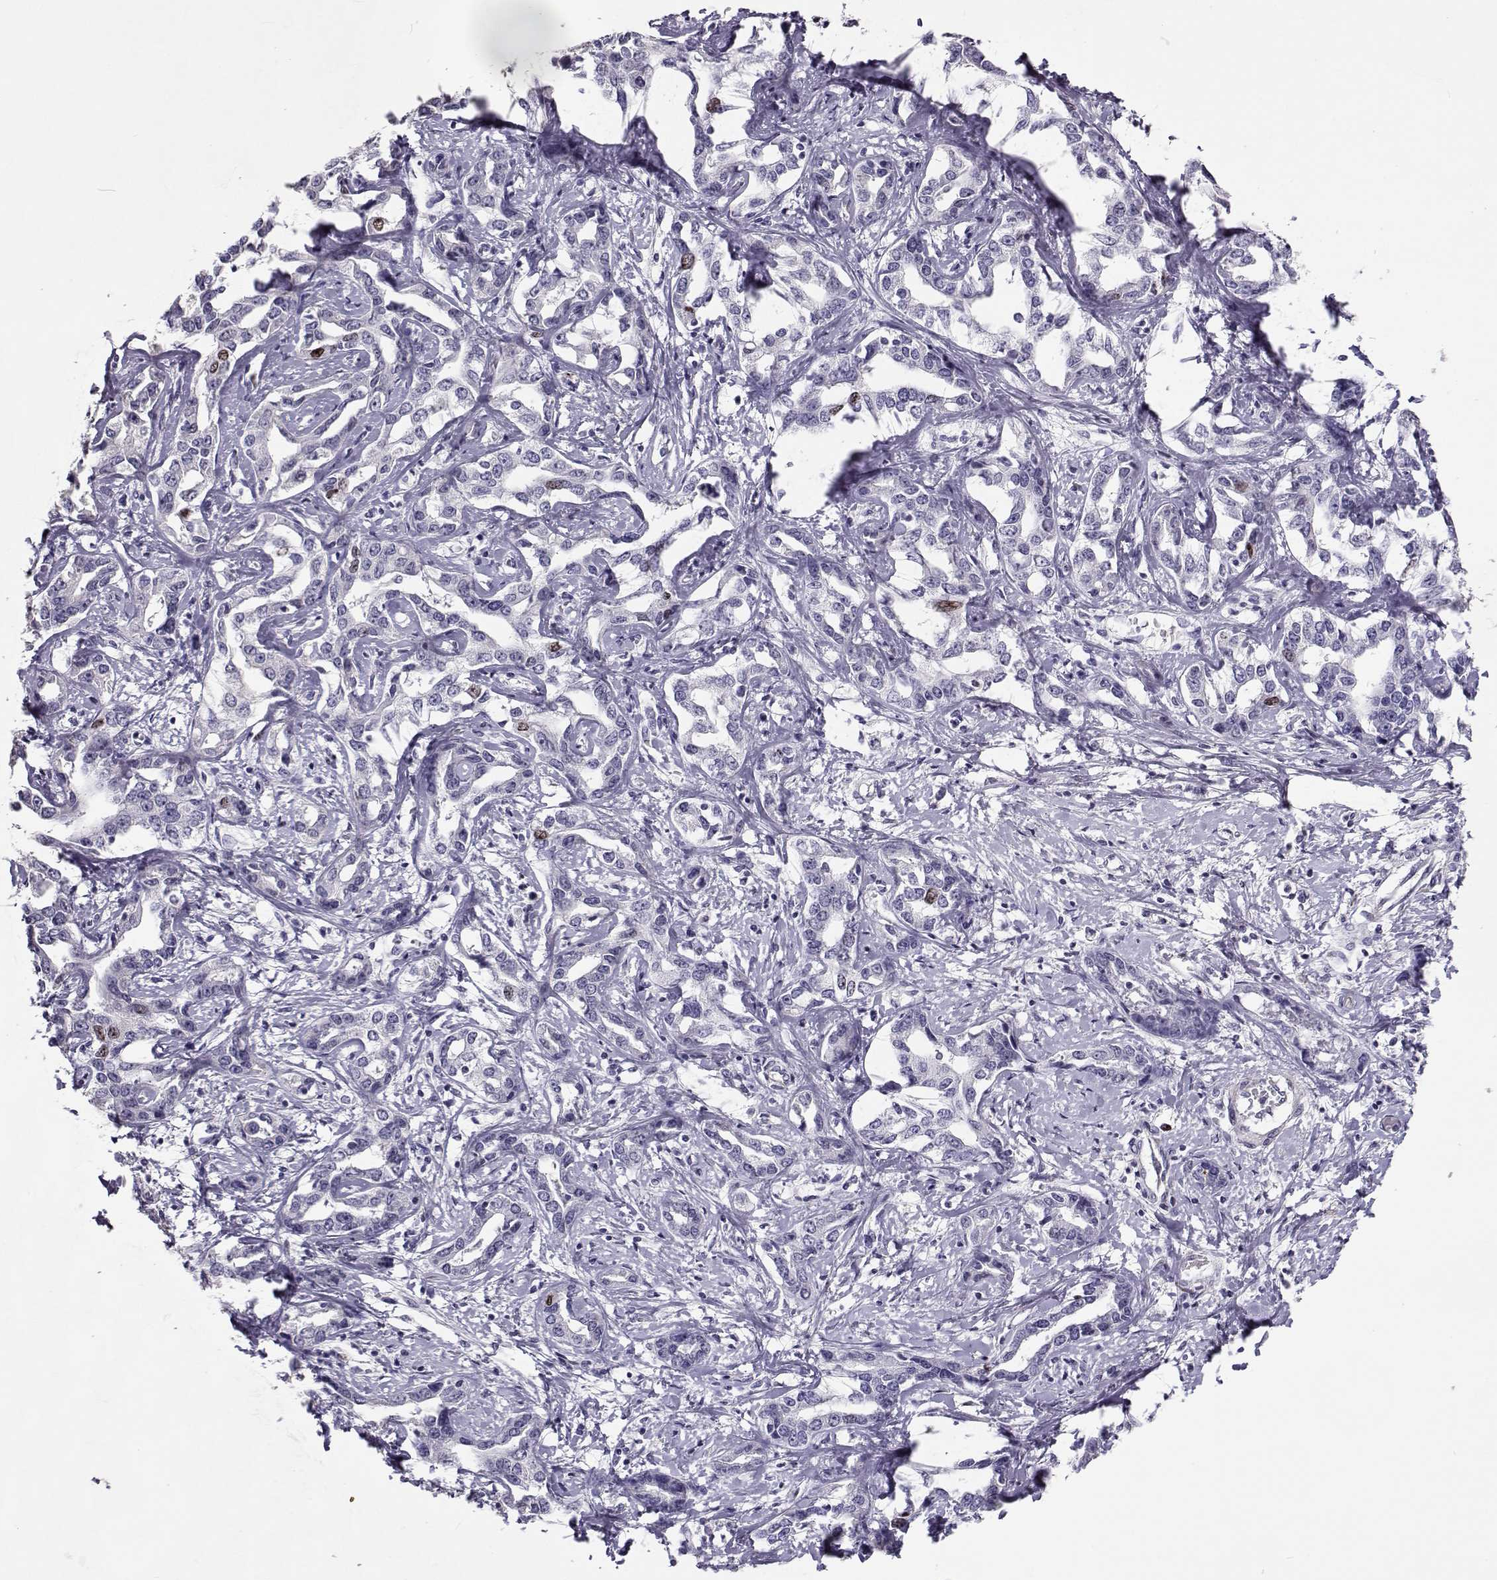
{"staining": {"intensity": "weak", "quantity": "<25%", "location": "nuclear"}, "tissue": "liver cancer", "cell_type": "Tumor cells", "image_type": "cancer", "snomed": [{"axis": "morphology", "description": "Cholangiocarcinoma"}, {"axis": "topography", "description": "Liver"}], "caption": "Cholangiocarcinoma (liver) was stained to show a protein in brown. There is no significant positivity in tumor cells.", "gene": "NPW", "patient": {"sex": "male", "age": 59}}